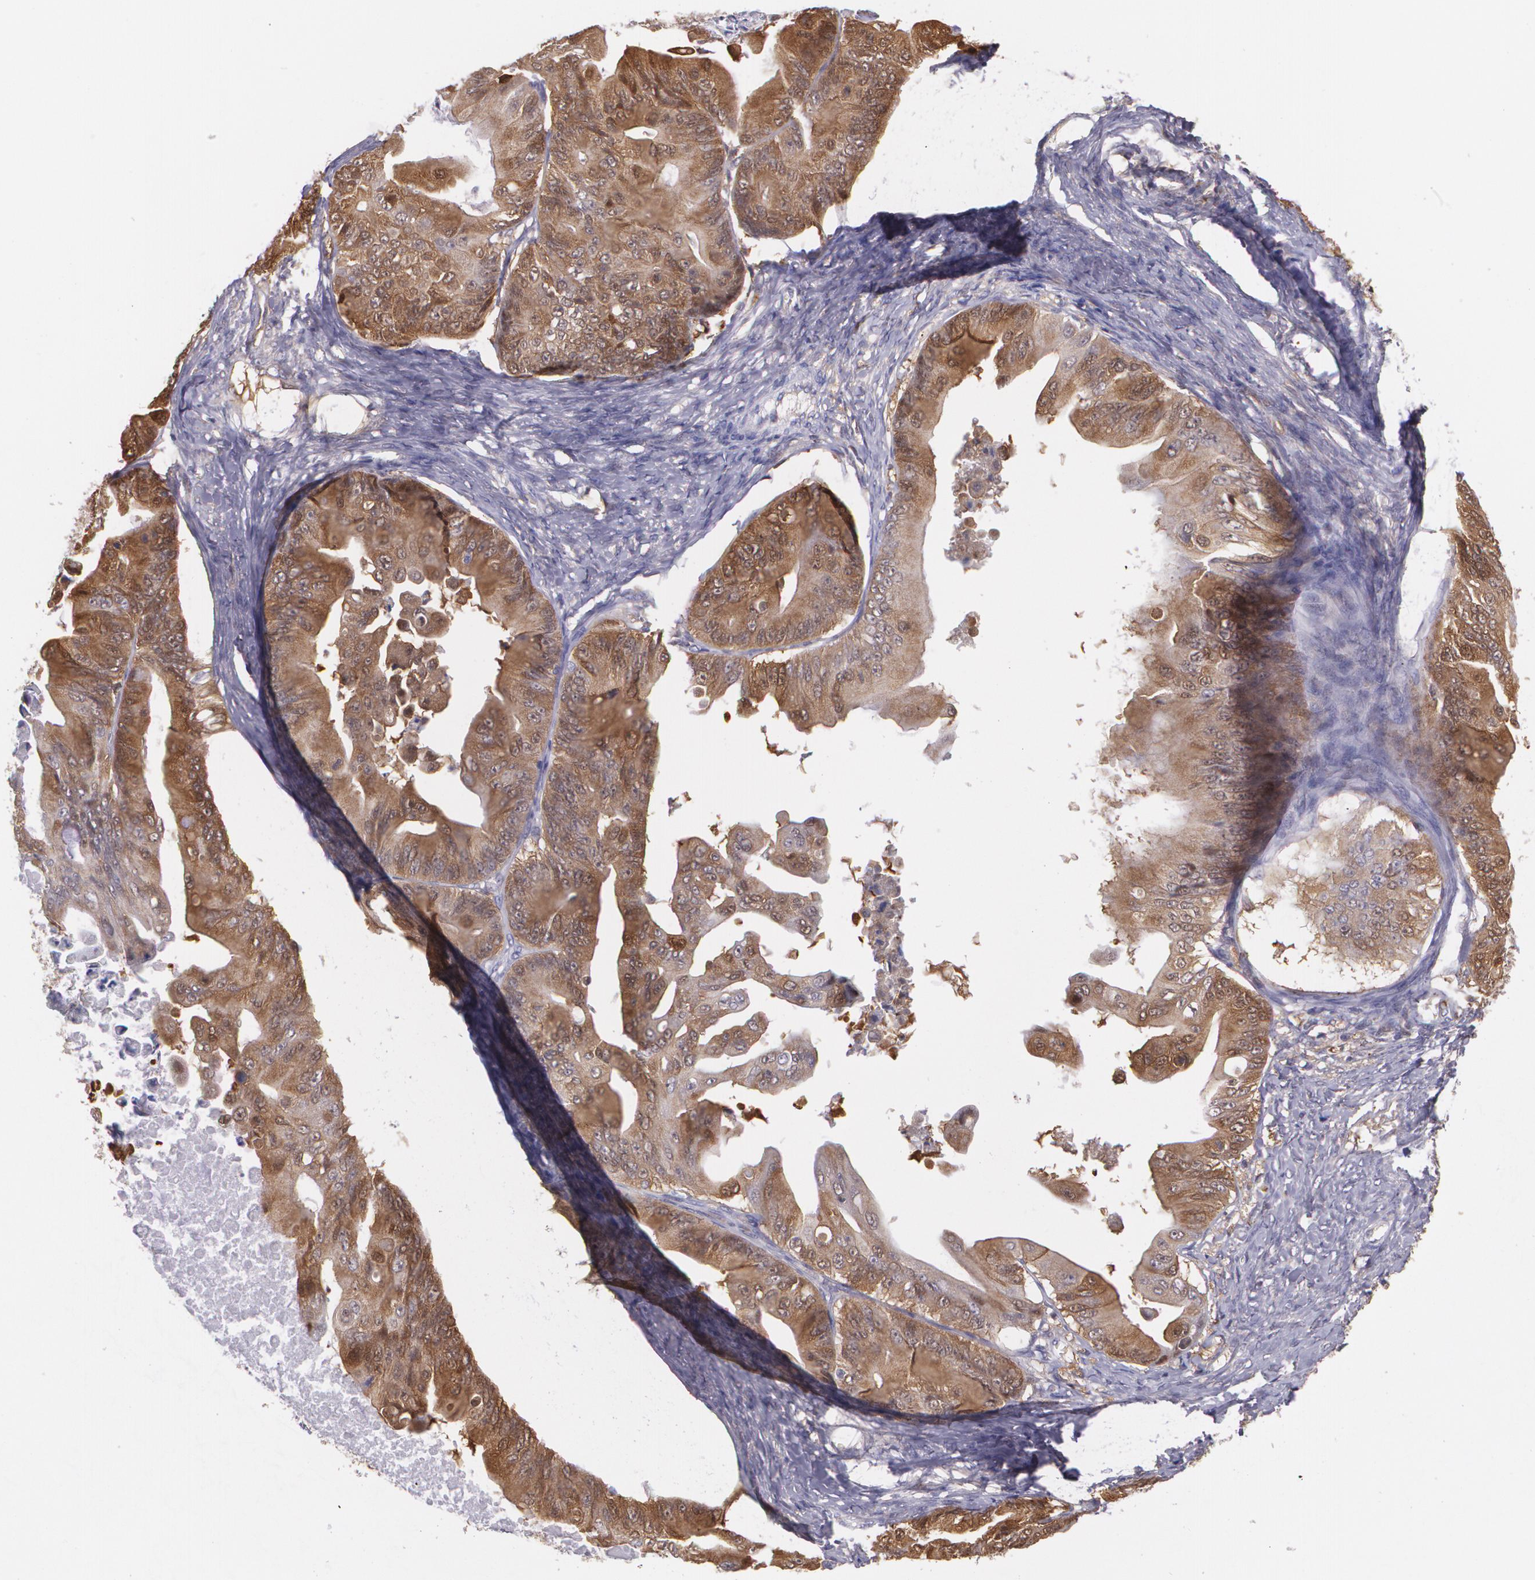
{"staining": {"intensity": "strong", "quantity": ">75%", "location": "cytoplasmic/membranous"}, "tissue": "ovarian cancer", "cell_type": "Tumor cells", "image_type": "cancer", "snomed": [{"axis": "morphology", "description": "Cystadenocarcinoma, mucinous, NOS"}, {"axis": "topography", "description": "Ovary"}], "caption": "Immunohistochemistry (IHC) histopathology image of human ovarian cancer (mucinous cystadenocarcinoma) stained for a protein (brown), which demonstrates high levels of strong cytoplasmic/membranous staining in approximately >75% of tumor cells.", "gene": "HSPH1", "patient": {"sex": "female", "age": 37}}